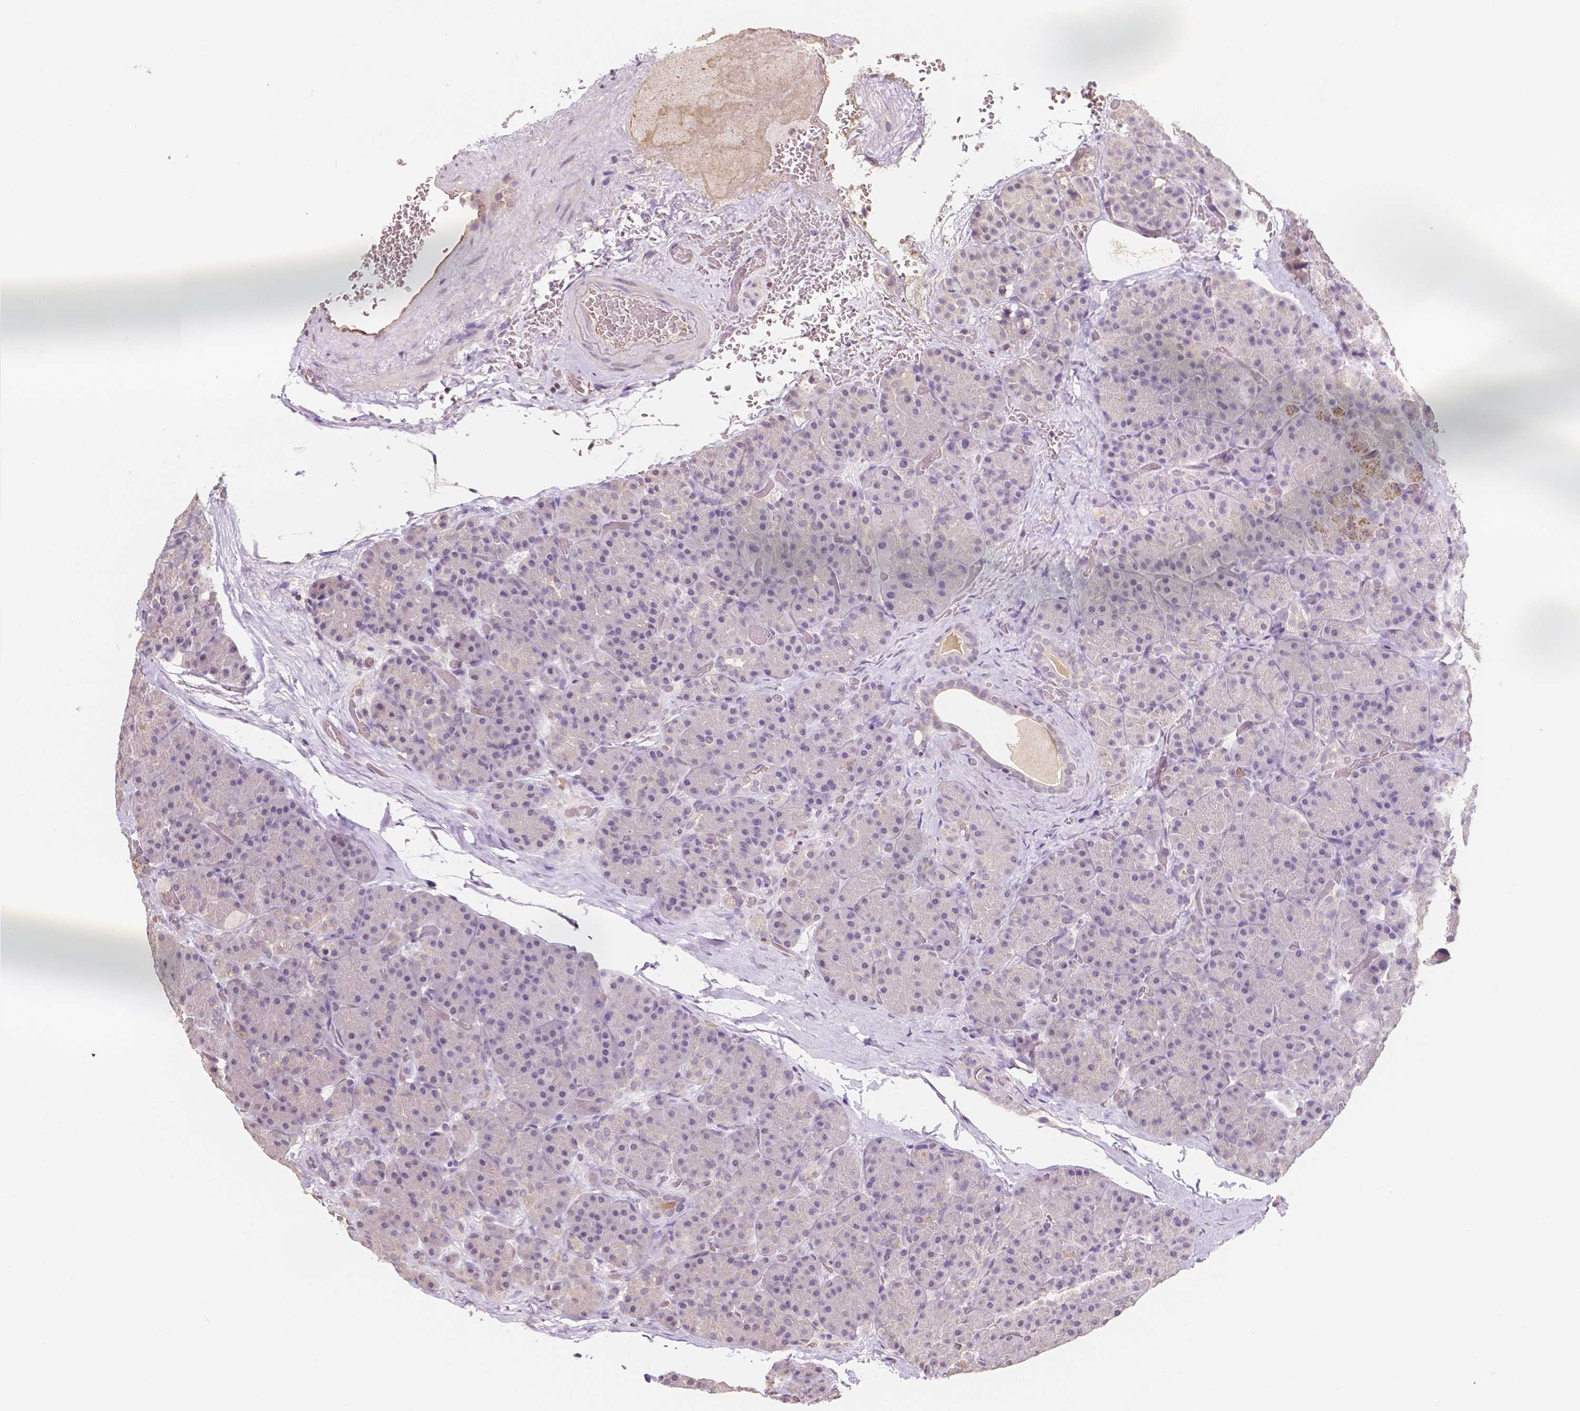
{"staining": {"intensity": "negative", "quantity": "none", "location": "none"}, "tissue": "pancreas", "cell_type": "Exocrine glandular cells", "image_type": "normal", "snomed": [{"axis": "morphology", "description": "Normal tissue, NOS"}, {"axis": "topography", "description": "Pancreas"}], "caption": "This is an immunohistochemistry (IHC) micrograph of unremarkable pancreas. There is no positivity in exocrine glandular cells.", "gene": "ELAVL2", "patient": {"sex": "male", "age": 57}}